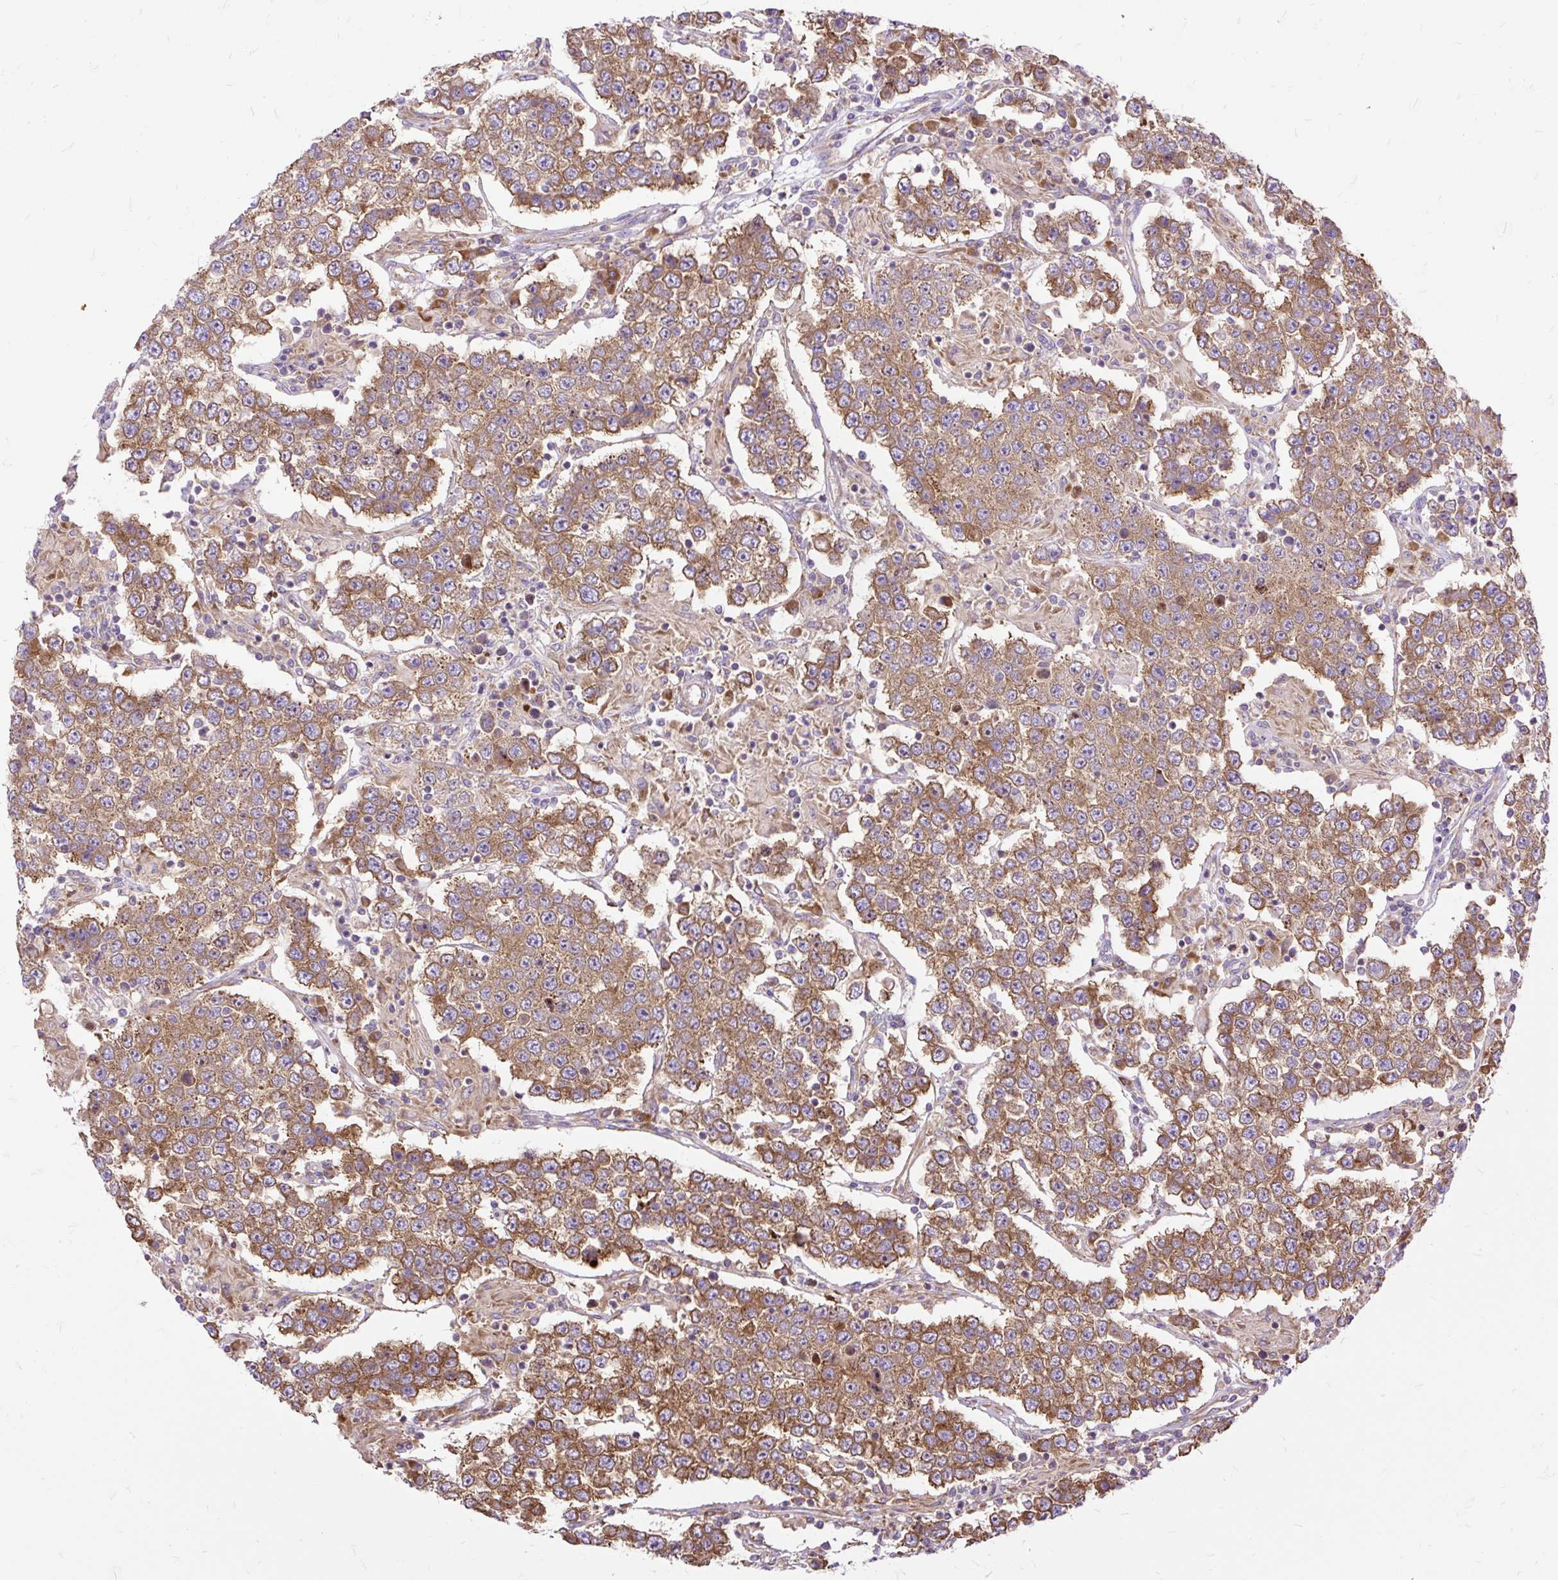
{"staining": {"intensity": "moderate", "quantity": ">75%", "location": "cytoplasmic/membranous"}, "tissue": "testis cancer", "cell_type": "Tumor cells", "image_type": "cancer", "snomed": [{"axis": "morphology", "description": "Normal tissue, NOS"}, {"axis": "morphology", "description": "Urothelial carcinoma, High grade"}, {"axis": "morphology", "description": "Seminoma, NOS"}, {"axis": "morphology", "description": "Carcinoma, Embryonal, NOS"}, {"axis": "topography", "description": "Urinary bladder"}, {"axis": "topography", "description": "Testis"}], "caption": "Protein staining demonstrates moderate cytoplasmic/membranous expression in about >75% of tumor cells in testis cancer (embryonal carcinoma). (Stains: DAB (3,3'-diaminobenzidine) in brown, nuclei in blue, Microscopy: brightfield microscopy at high magnification).", "gene": "RPS5", "patient": {"sex": "male", "age": 41}}